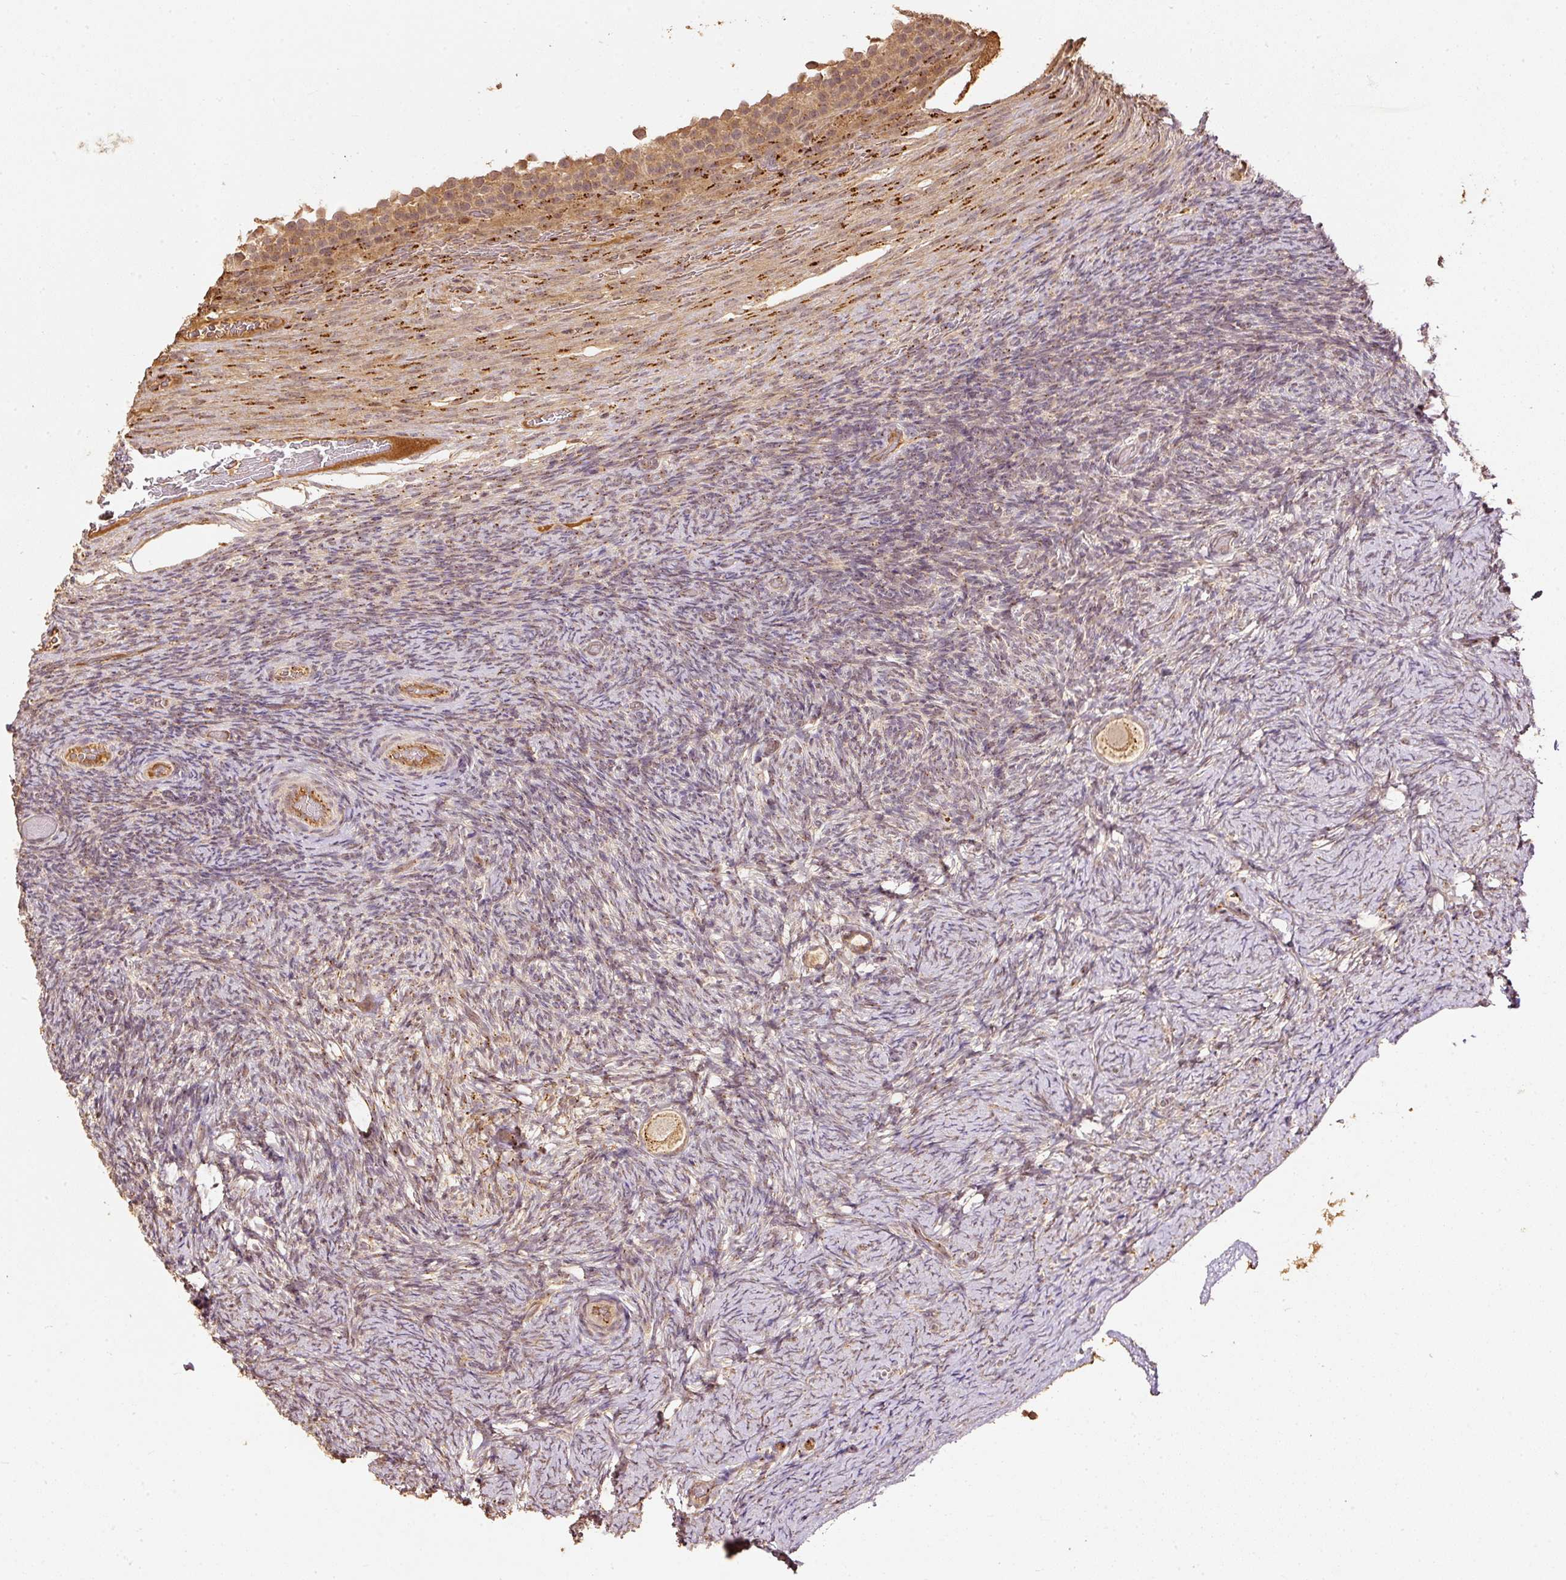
{"staining": {"intensity": "moderate", "quantity": ">75%", "location": "cytoplasmic/membranous"}, "tissue": "ovary", "cell_type": "Follicle cells", "image_type": "normal", "snomed": [{"axis": "morphology", "description": "Normal tissue, NOS"}, {"axis": "topography", "description": "Ovary"}], "caption": "This histopathology image displays immunohistochemistry staining of benign ovary, with medium moderate cytoplasmic/membranous positivity in approximately >75% of follicle cells.", "gene": "FUT8", "patient": {"sex": "female", "age": 34}}